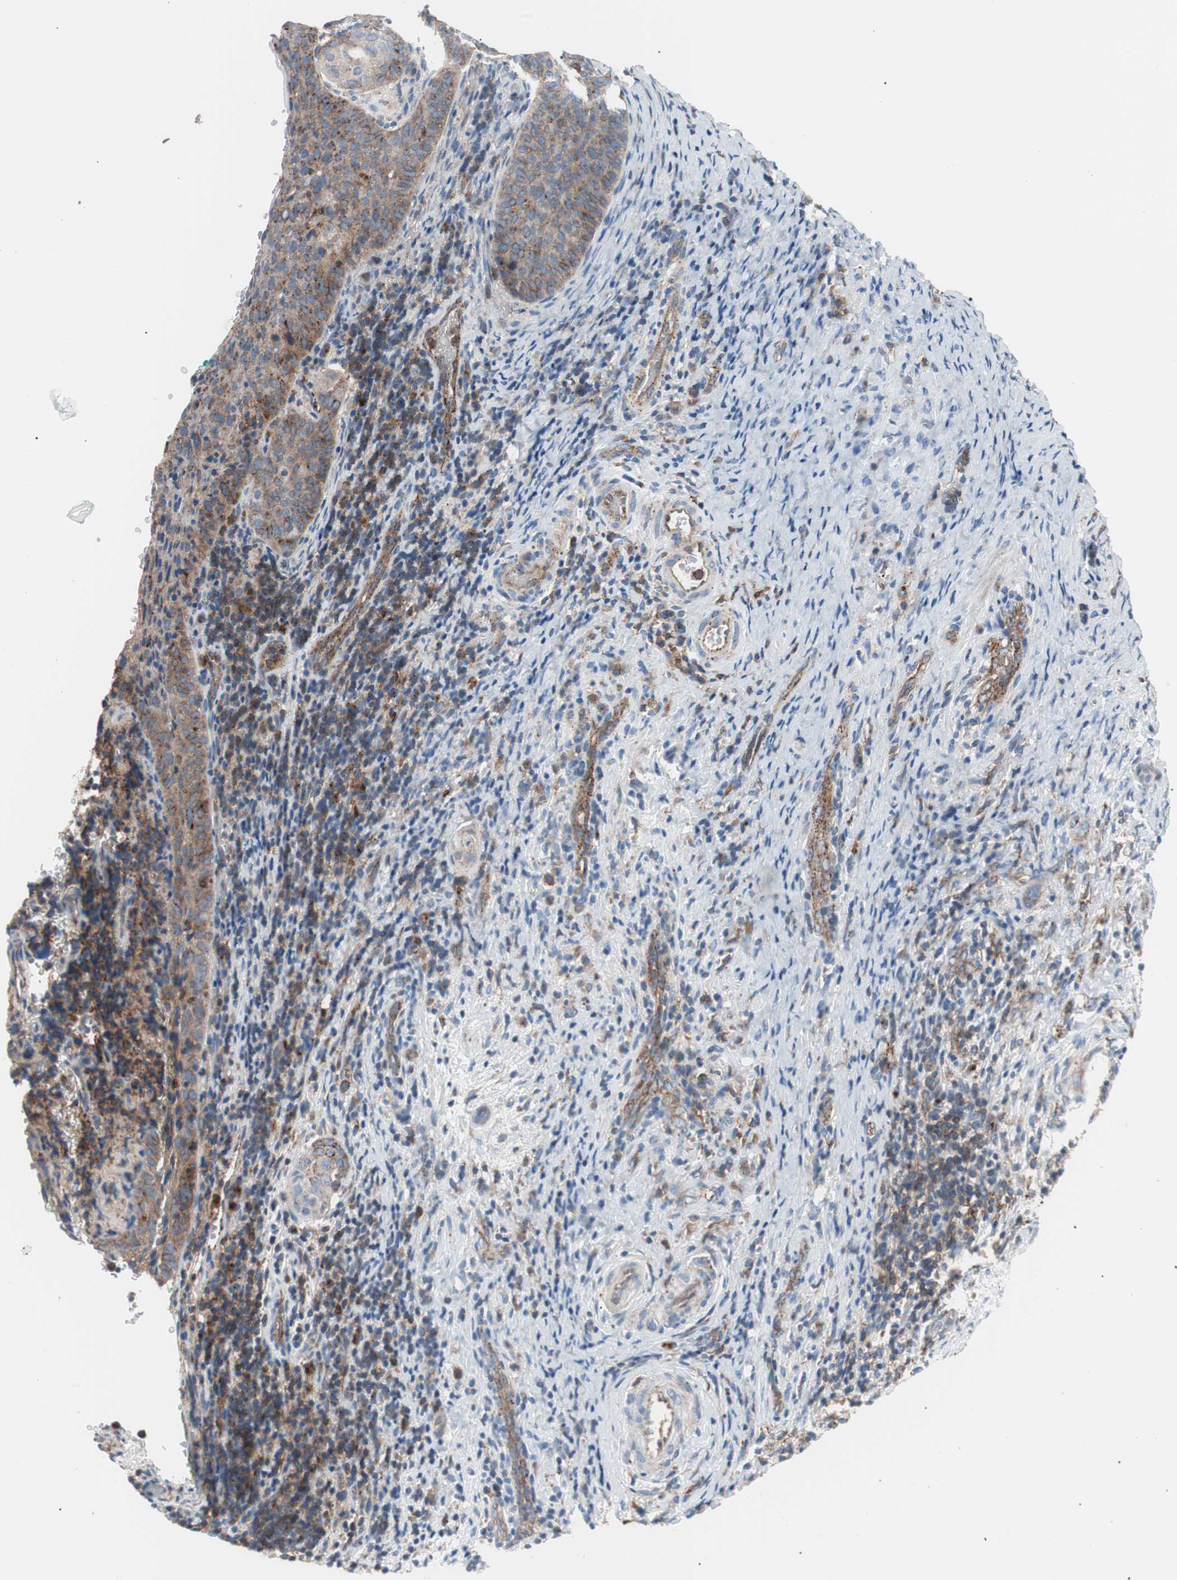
{"staining": {"intensity": "moderate", "quantity": ">75%", "location": "cytoplasmic/membranous"}, "tissue": "cervical cancer", "cell_type": "Tumor cells", "image_type": "cancer", "snomed": [{"axis": "morphology", "description": "Squamous cell carcinoma, NOS"}, {"axis": "topography", "description": "Cervix"}], "caption": "The photomicrograph shows a brown stain indicating the presence of a protein in the cytoplasmic/membranous of tumor cells in squamous cell carcinoma (cervical).", "gene": "FLOT2", "patient": {"sex": "female", "age": 33}}